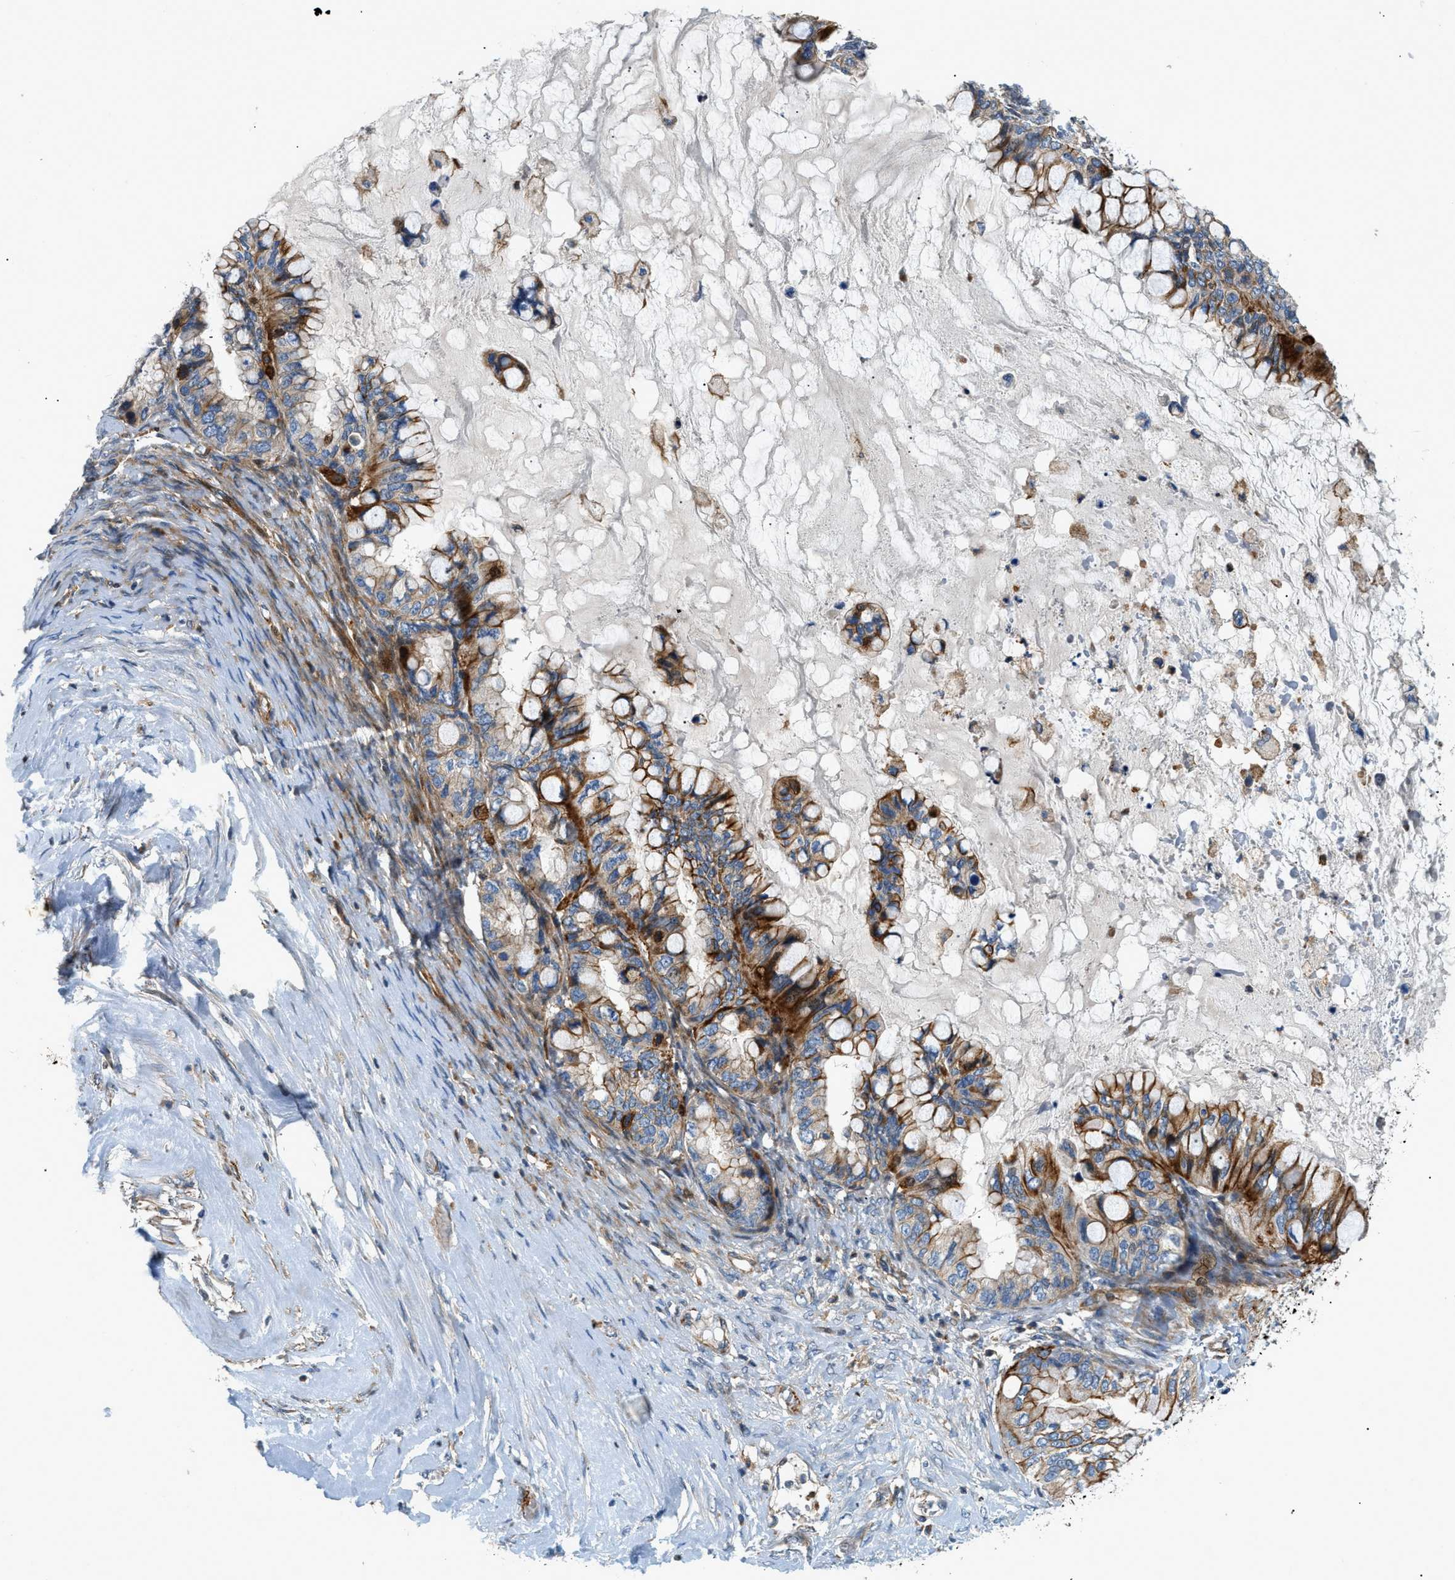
{"staining": {"intensity": "strong", "quantity": "25%-75%", "location": "cytoplasmic/membranous"}, "tissue": "ovarian cancer", "cell_type": "Tumor cells", "image_type": "cancer", "snomed": [{"axis": "morphology", "description": "Cystadenocarcinoma, mucinous, NOS"}, {"axis": "topography", "description": "Ovary"}], "caption": "IHC (DAB) staining of human ovarian mucinous cystadenocarcinoma displays strong cytoplasmic/membranous protein staining in about 25%-75% of tumor cells.", "gene": "DHODH", "patient": {"sex": "female", "age": 80}}